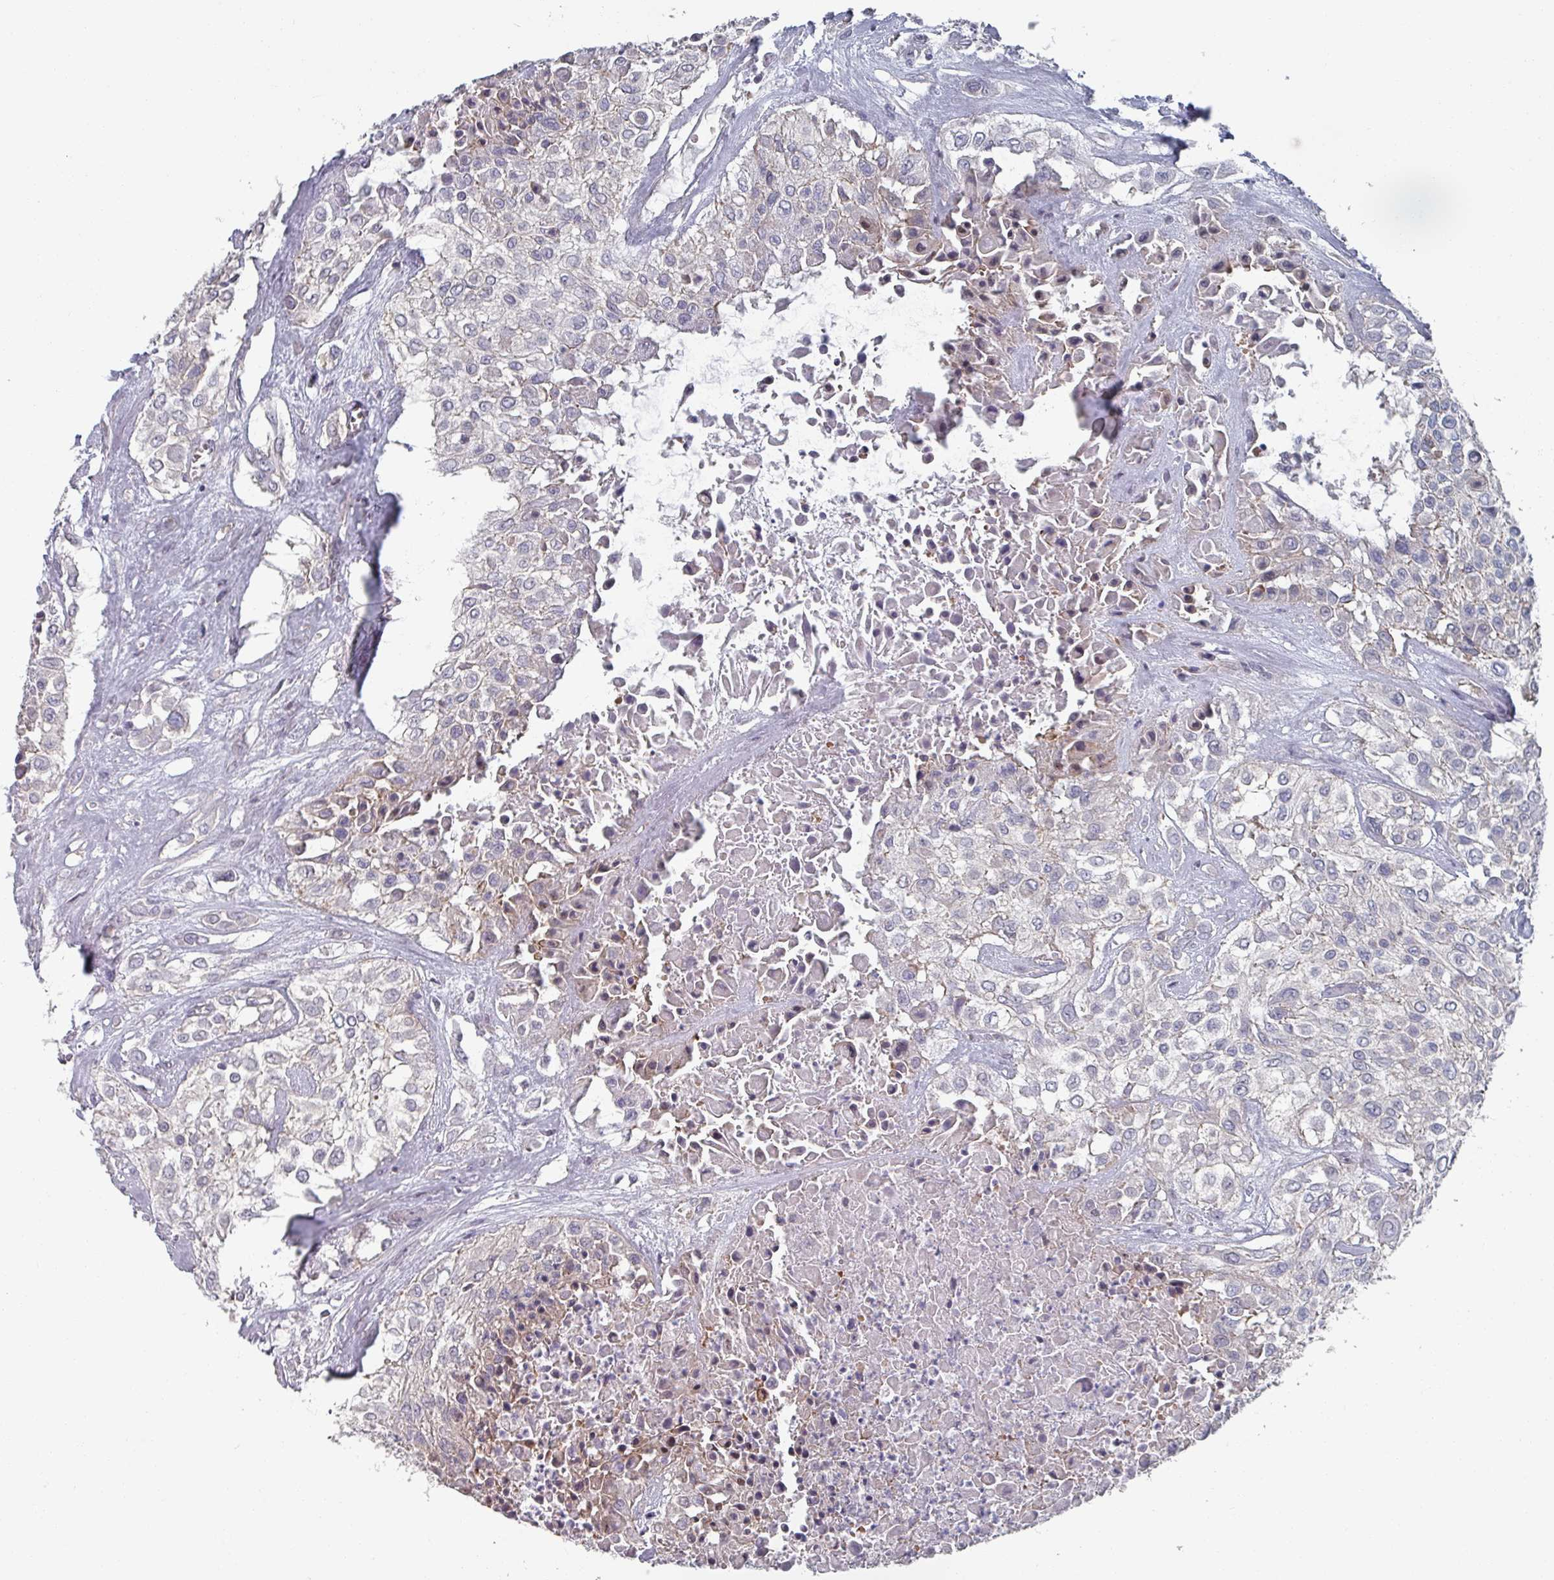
{"staining": {"intensity": "negative", "quantity": "none", "location": "none"}, "tissue": "urothelial cancer", "cell_type": "Tumor cells", "image_type": "cancer", "snomed": [{"axis": "morphology", "description": "Urothelial carcinoma, High grade"}, {"axis": "topography", "description": "Urinary bladder"}], "caption": "High magnification brightfield microscopy of urothelial carcinoma (high-grade) stained with DAB (brown) and counterstained with hematoxylin (blue): tumor cells show no significant expression.", "gene": "EFL1", "patient": {"sex": "male", "age": 67}}